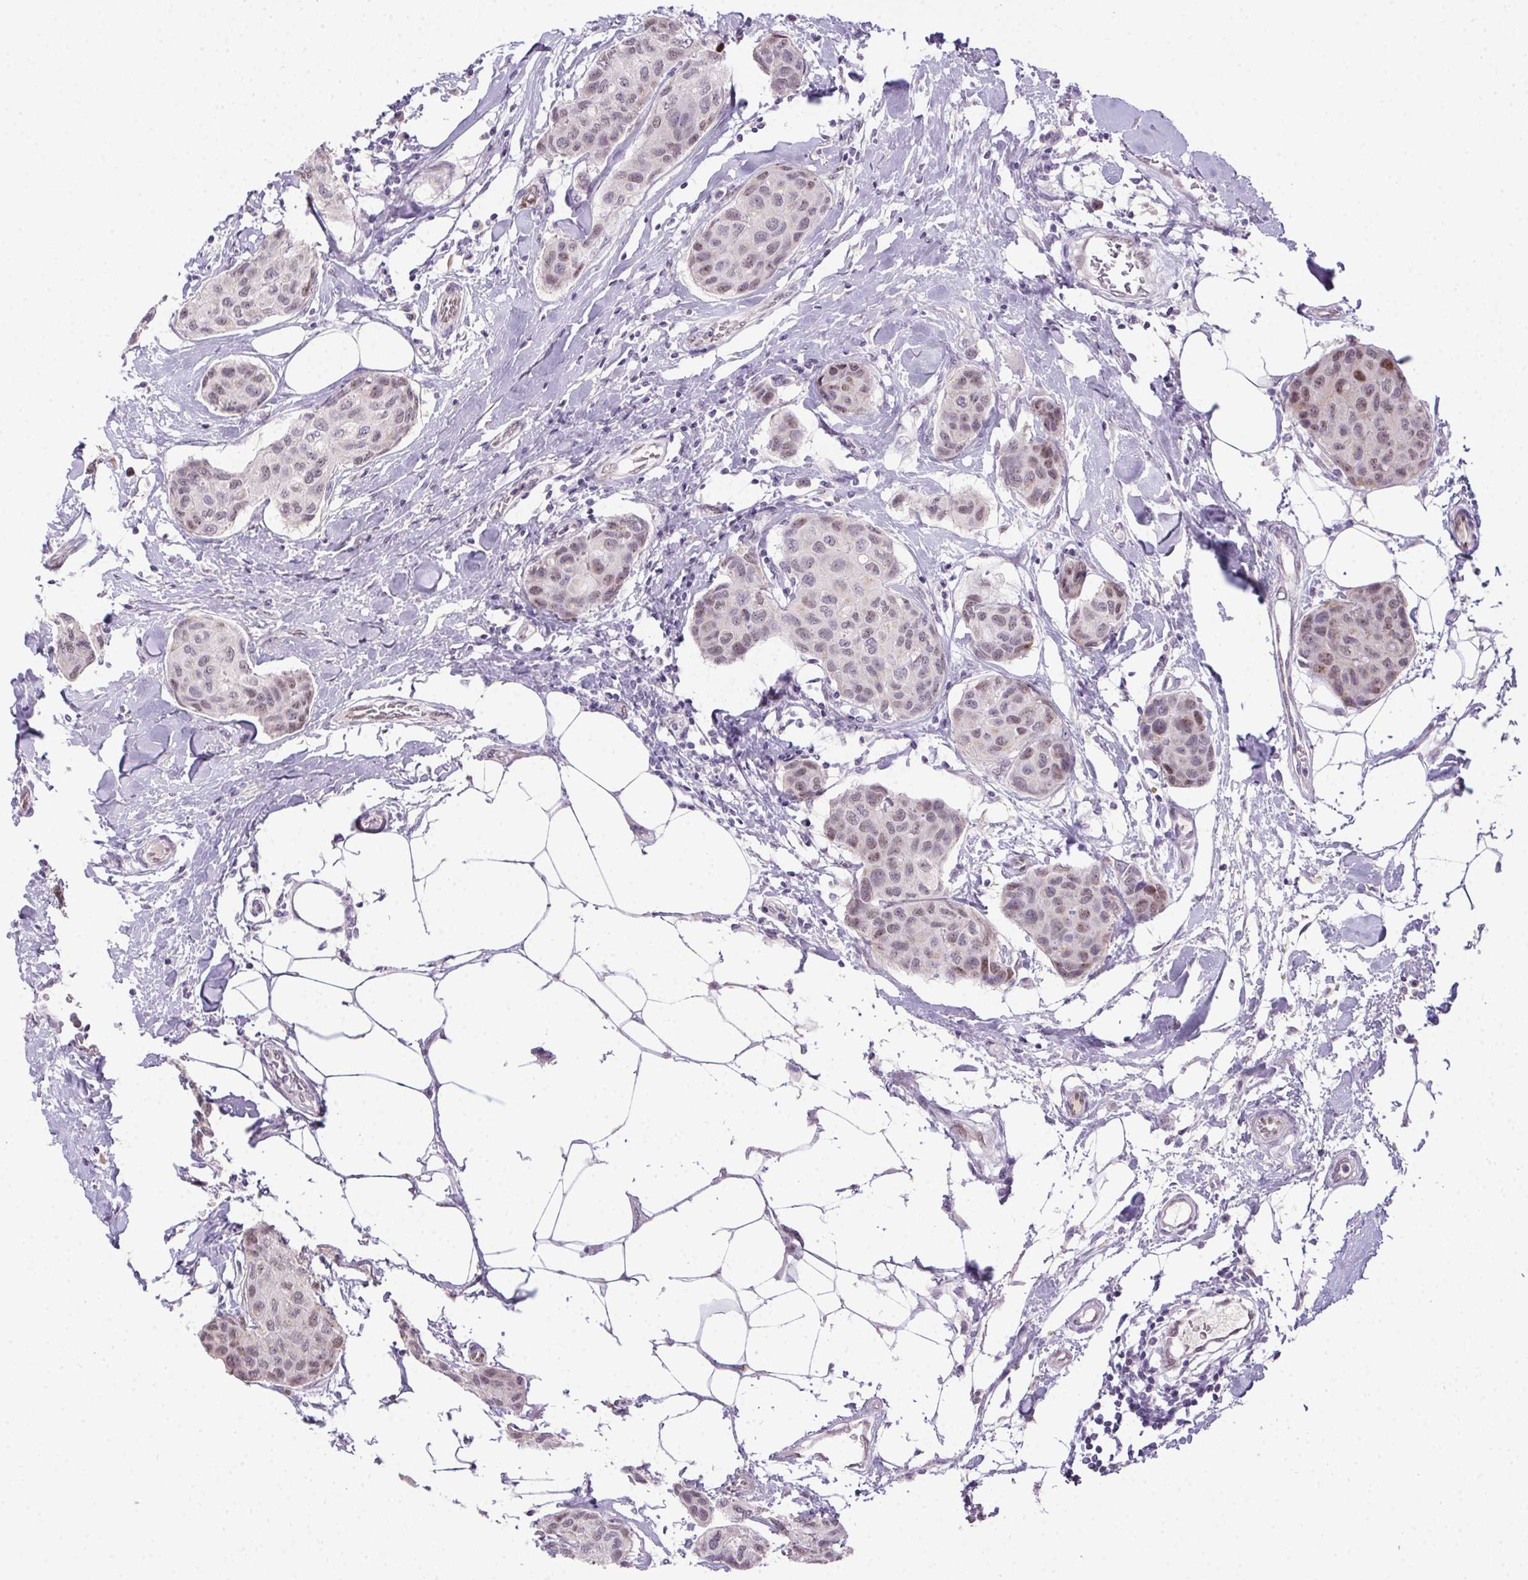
{"staining": {"intensity": "weak", "quantity": ">75%", "location": "nuclear"}, "tissue": "breast cancer", "cell_type": "Tumor cells", "image_type": "cancer", "snomed": [{"axis": "morphology", "description": "Duct carcinoma"}, {"axis": "topography", "description": "Breast"}], "caption": "Protein expression analysis of human intraductal carcinoma (breast) reveals weak nuclear staining in about >75% of tumor cells.", "gene": "SP9", "patient": {"sex": "female", "age": 80}}